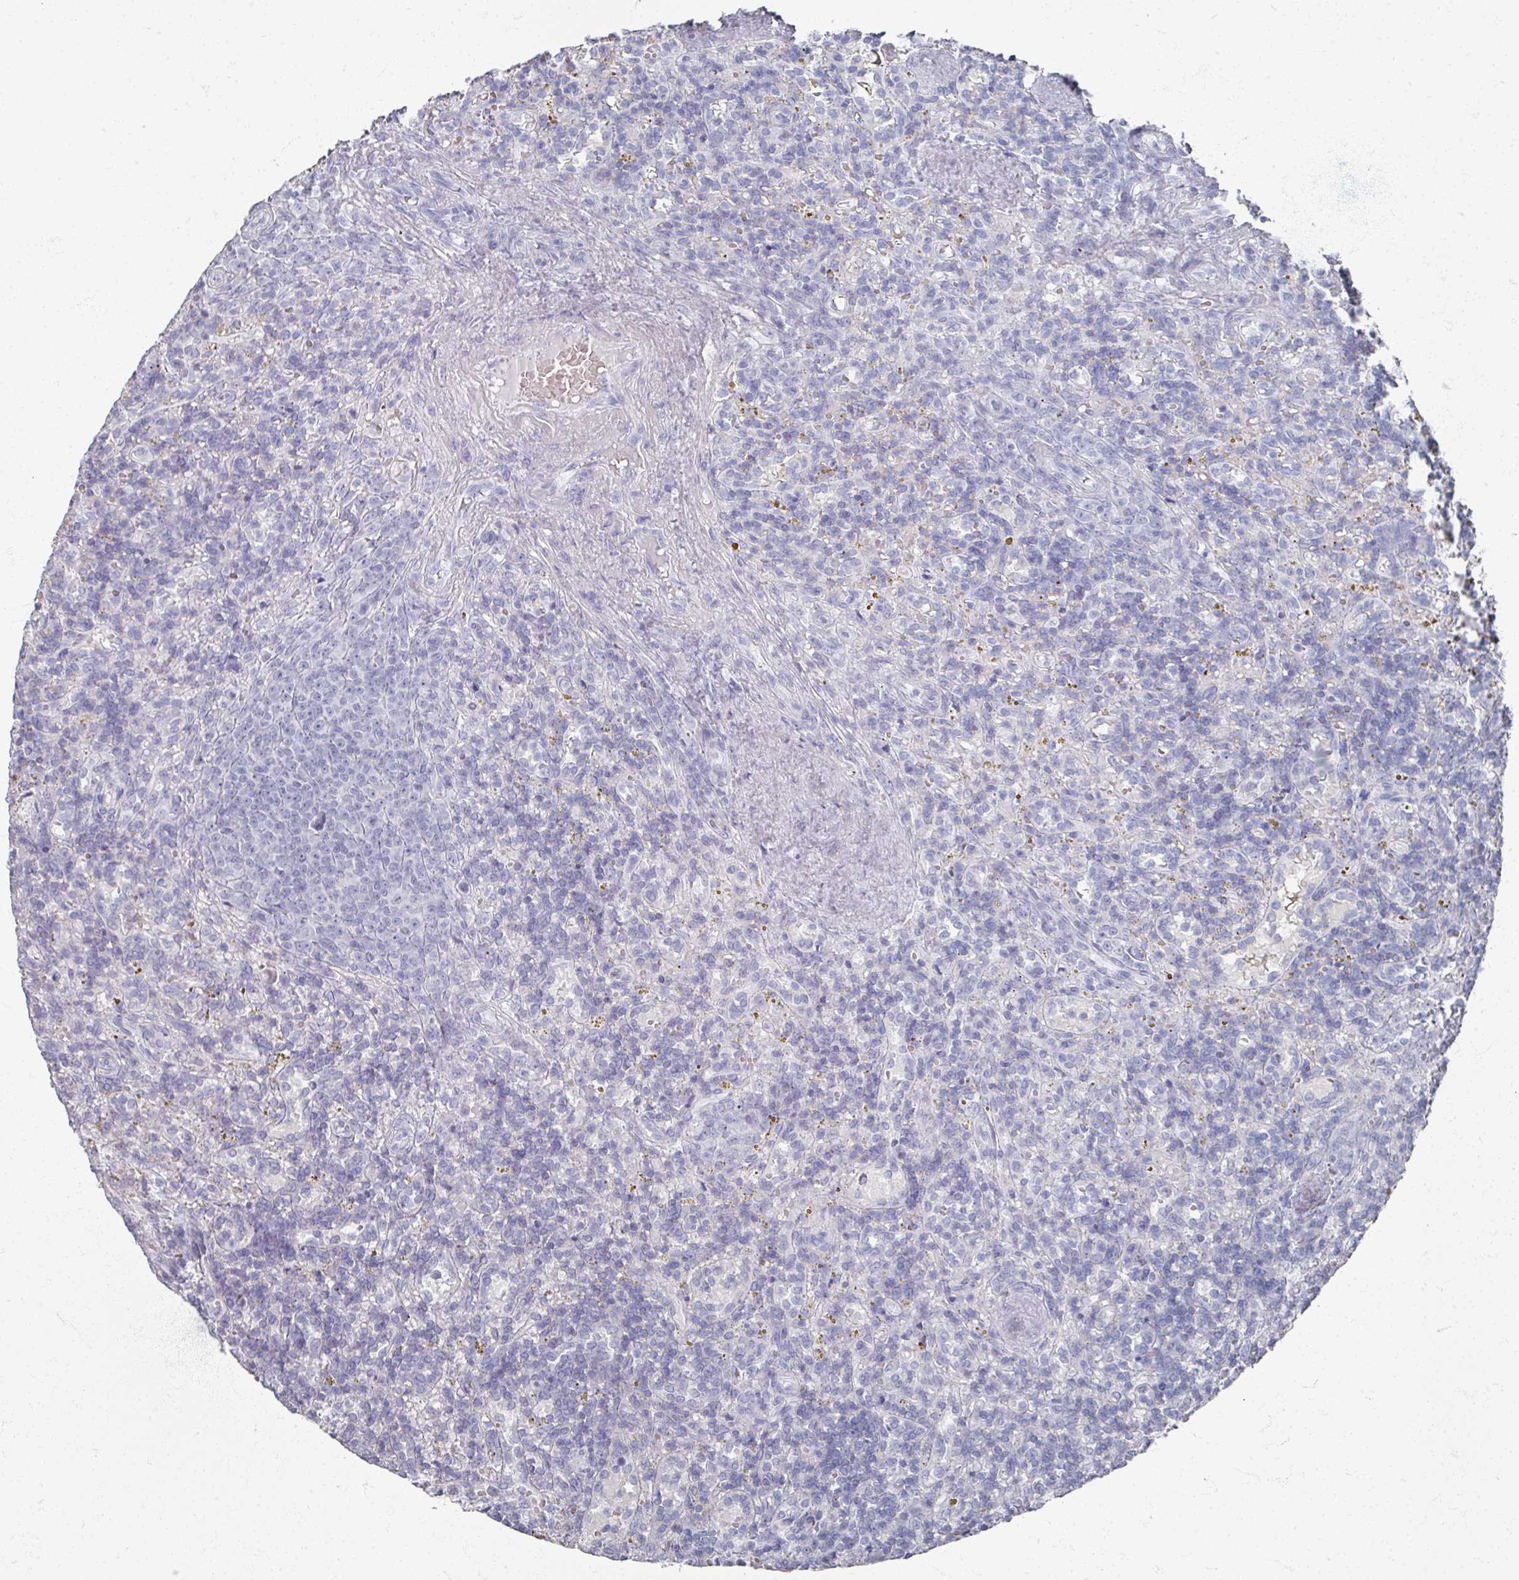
{"staining": {"intensity": "negative", "quantity": "none", "location": "none"}, "tissue": "lymphoma", "cell_type": "Tumor cells", "image_type": "cancer", "snomed": [{"axis": "morphology", "description": "Malignant lymphoma, non-Hodgkin's type, Low grade"}, {"axis": "topography", "description": "Spleen"}], "caption": "Tumor cells show no significant protein expression in malignant lymphoma, non-Hodgkin's type (low-grade).", "gene": "PSKH1", "patient": {"sex": "male", "age": 67}}